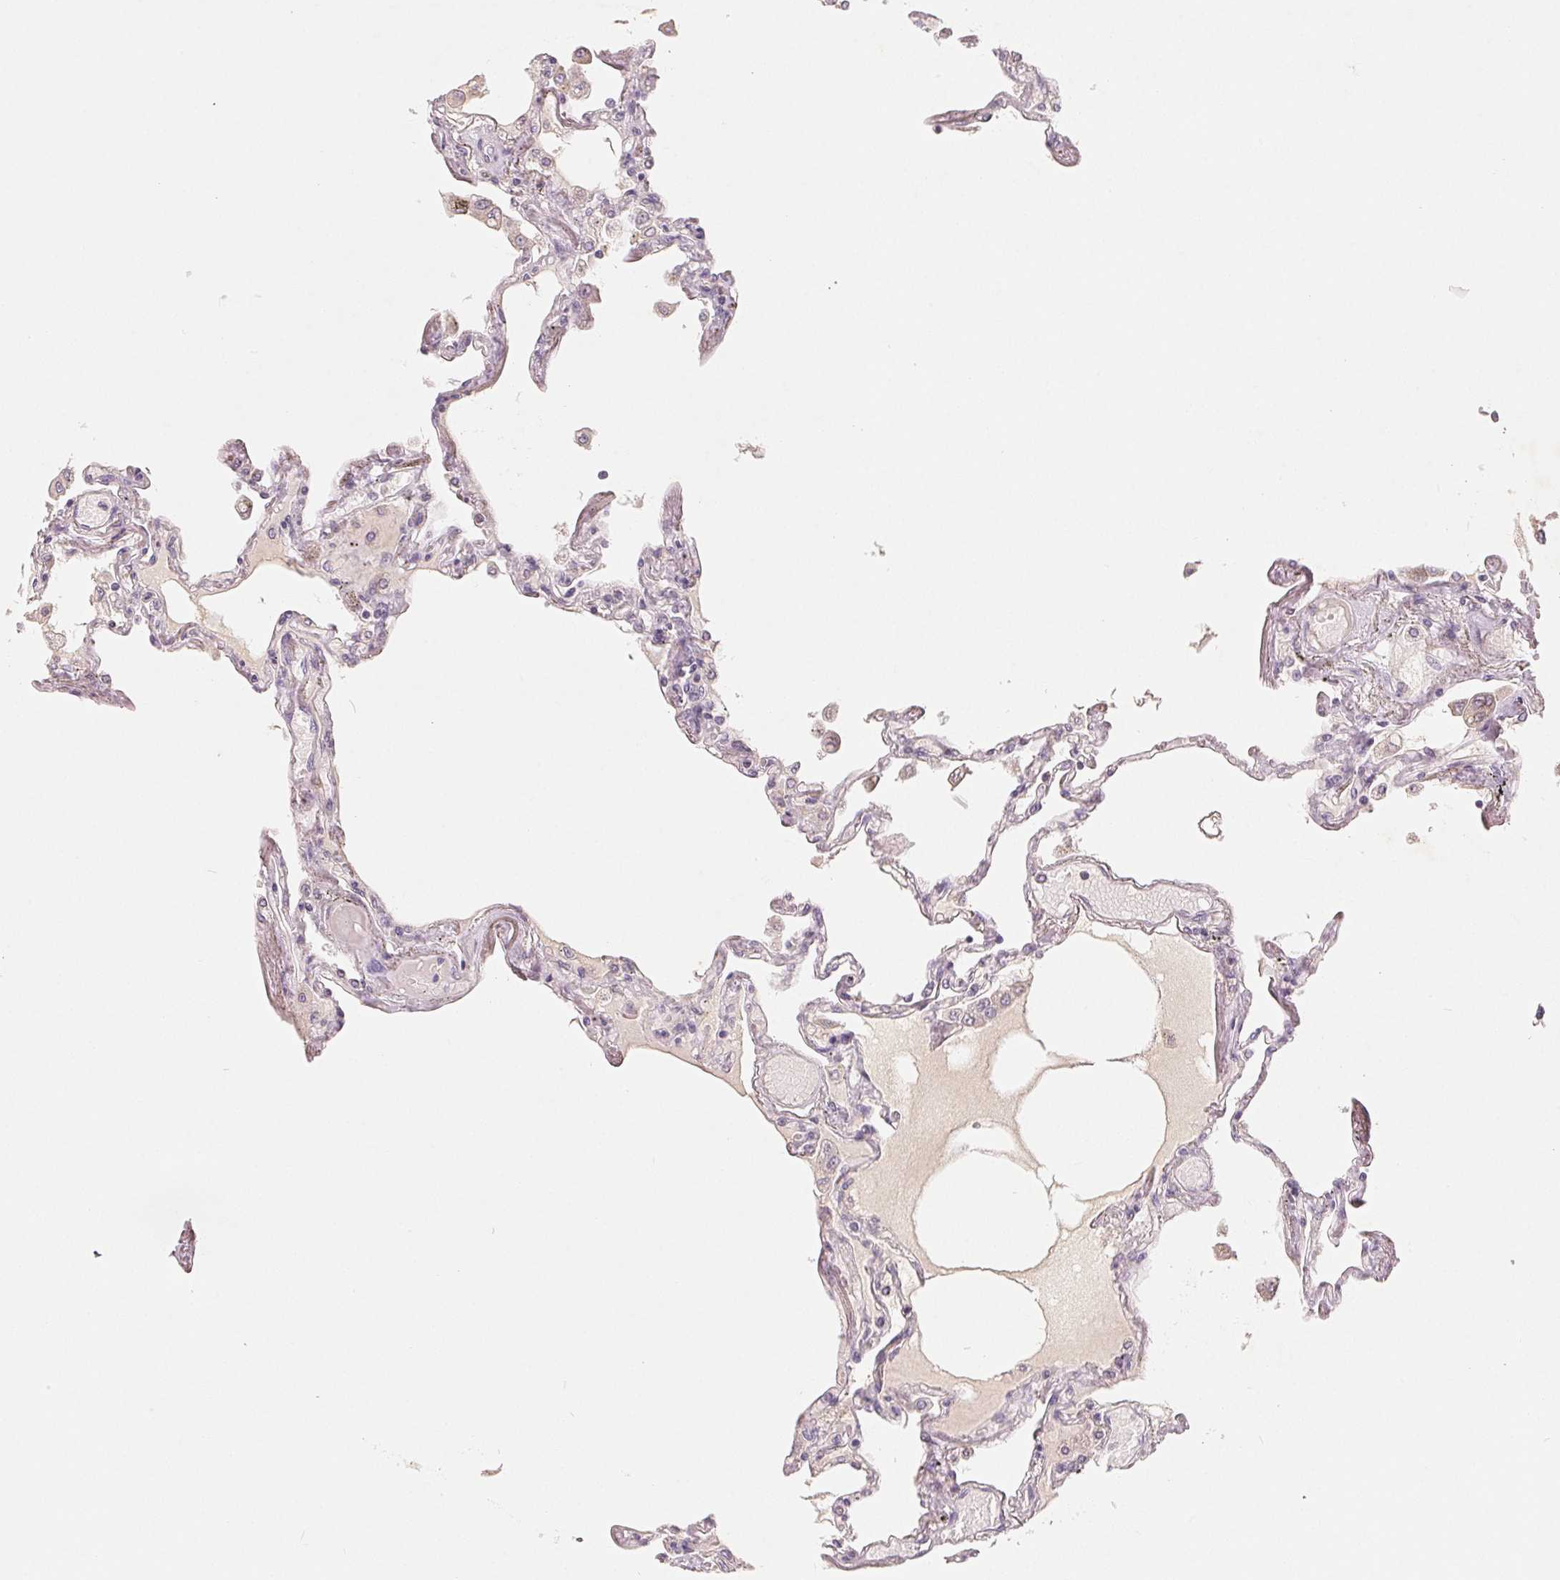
{"staining": {"intensity": "negative", "quantity": "none", "location": "none"}, "tissue": "lung", "cell_type": "Alveolar cells", "image_type": "normal", "snomed": [{"axis": "morphology", "description": "Normal tissue, NOS"}, {"axis": "morphology", "description": "Adenocarcinoma, NOS"}, {"axis": "topography", "description": "Cartilage tissue"}, {"axis": "topography", "description": "Lung"}], "caption": "This is an immunohistochemistry (IHC) micrograph of unremarkable human lung. There is no expression in alveolar cells.", "gene": "GHITM", "patient": {"sex": "female", "age": 67}}